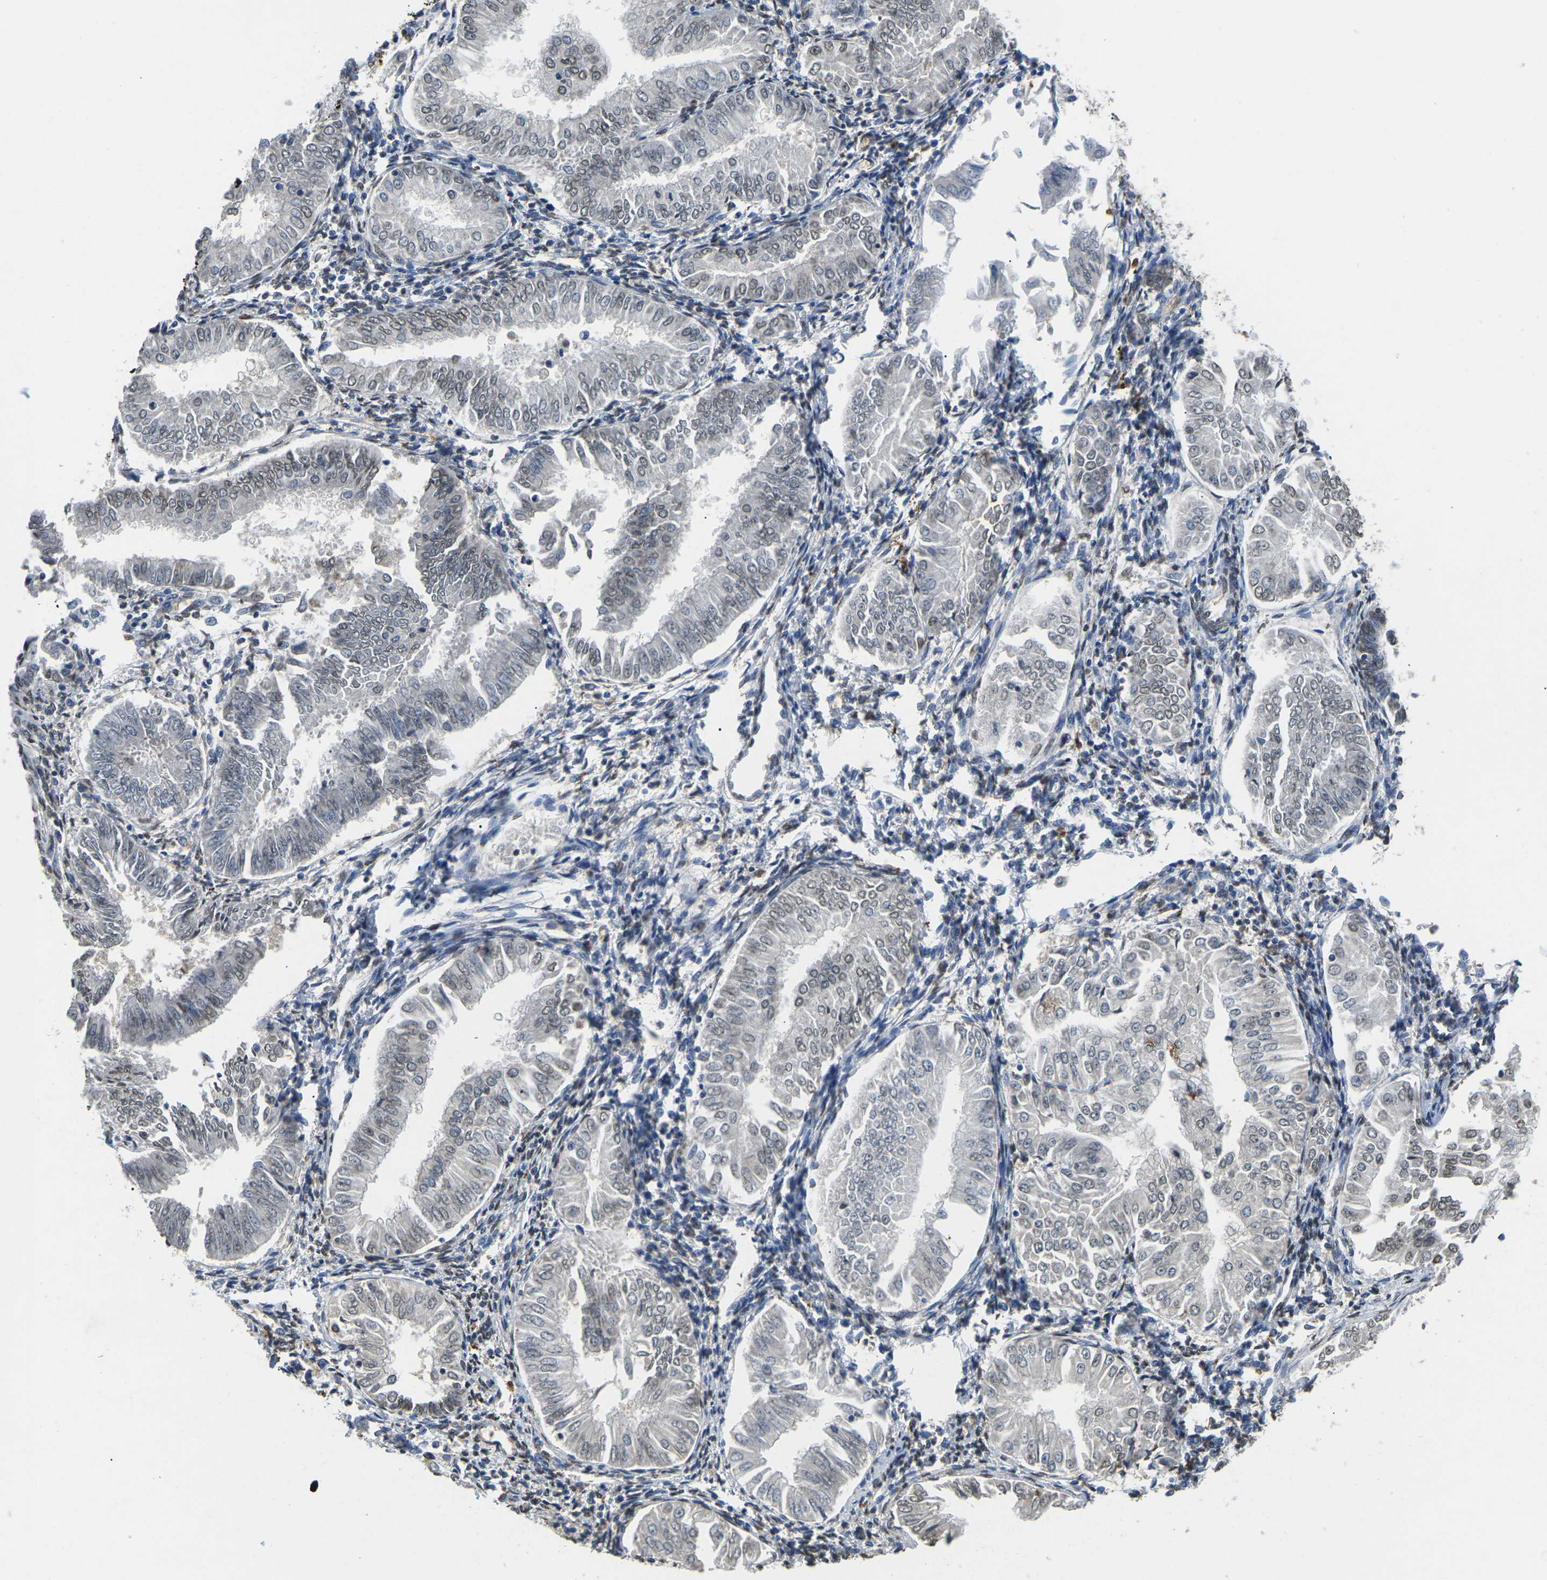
{"staining": {"intensity": "weak", "quantity": "25%-75%", "location": "nuclear"}, "tissue": "endometrial cancer", "cell_type": "Tumor cells", "image_type": "cancer", "snomed": [{"axis": "morphology", "description": "Adenocarcinoma, NOS"}, {"axis": "topography", "description": "Endometrium"}], "caption": "Endometrial cancer stained for a protein shows weak nuclear positivity in tumor cells. (Brightfield microscopy of DAB IHC at high magnification).", "gene": "SCNN1B", "patient": {"sex": "female", "age": 53}}